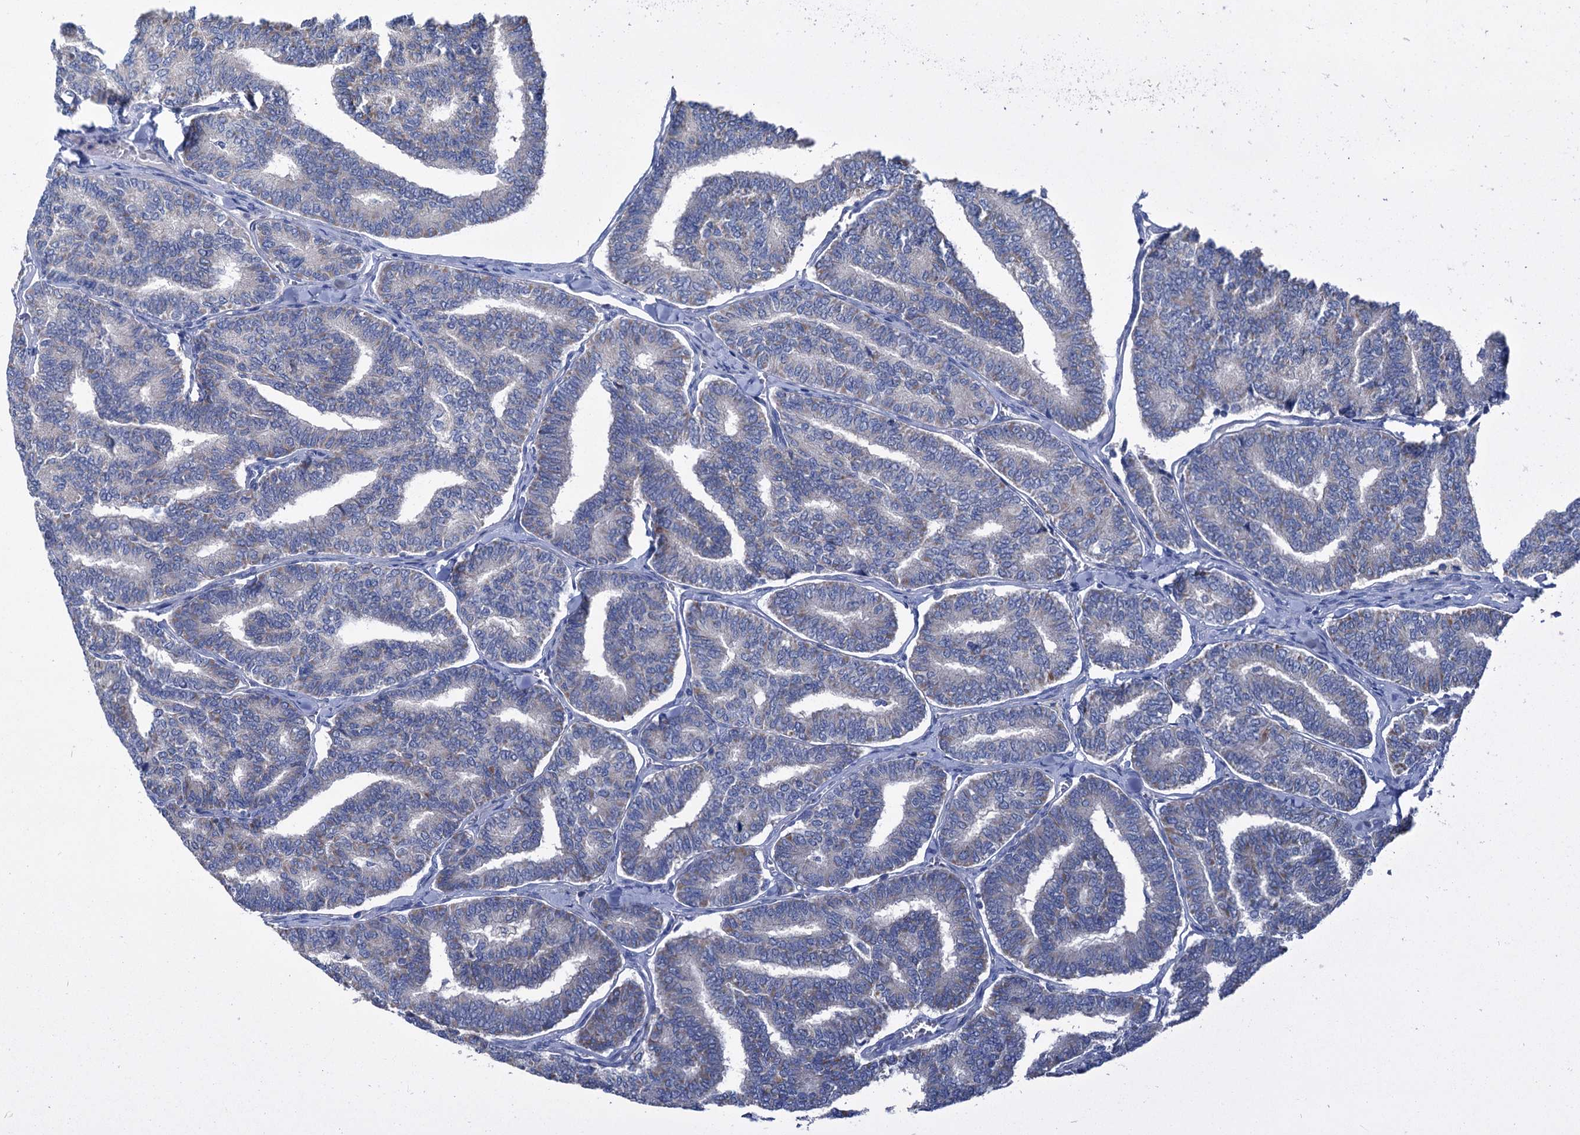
{"staining": {"intensity": "weak", "quantity": "25%-75%", "location": "cytoplasmic/membranous"}, "tissue": "thyroid cancer", "cell_type": "Tumor cells", "image_type": "cancer", "snomed": [{"axis": "morphology", "description": "Papillary adenocarcinoma, NOS"}, {"axis": "topography", "description": "Thyroid gland"}], "caption": "Thyroid cancer (papillary adenocarcinoma) stained with immunohistochemistry demonstrates weak cytoplasmic/membranous expression in approximately 25%-75% of tumor cells.", "gene": "OTUB1", "patient": {"sex": "female", "age": 35}}